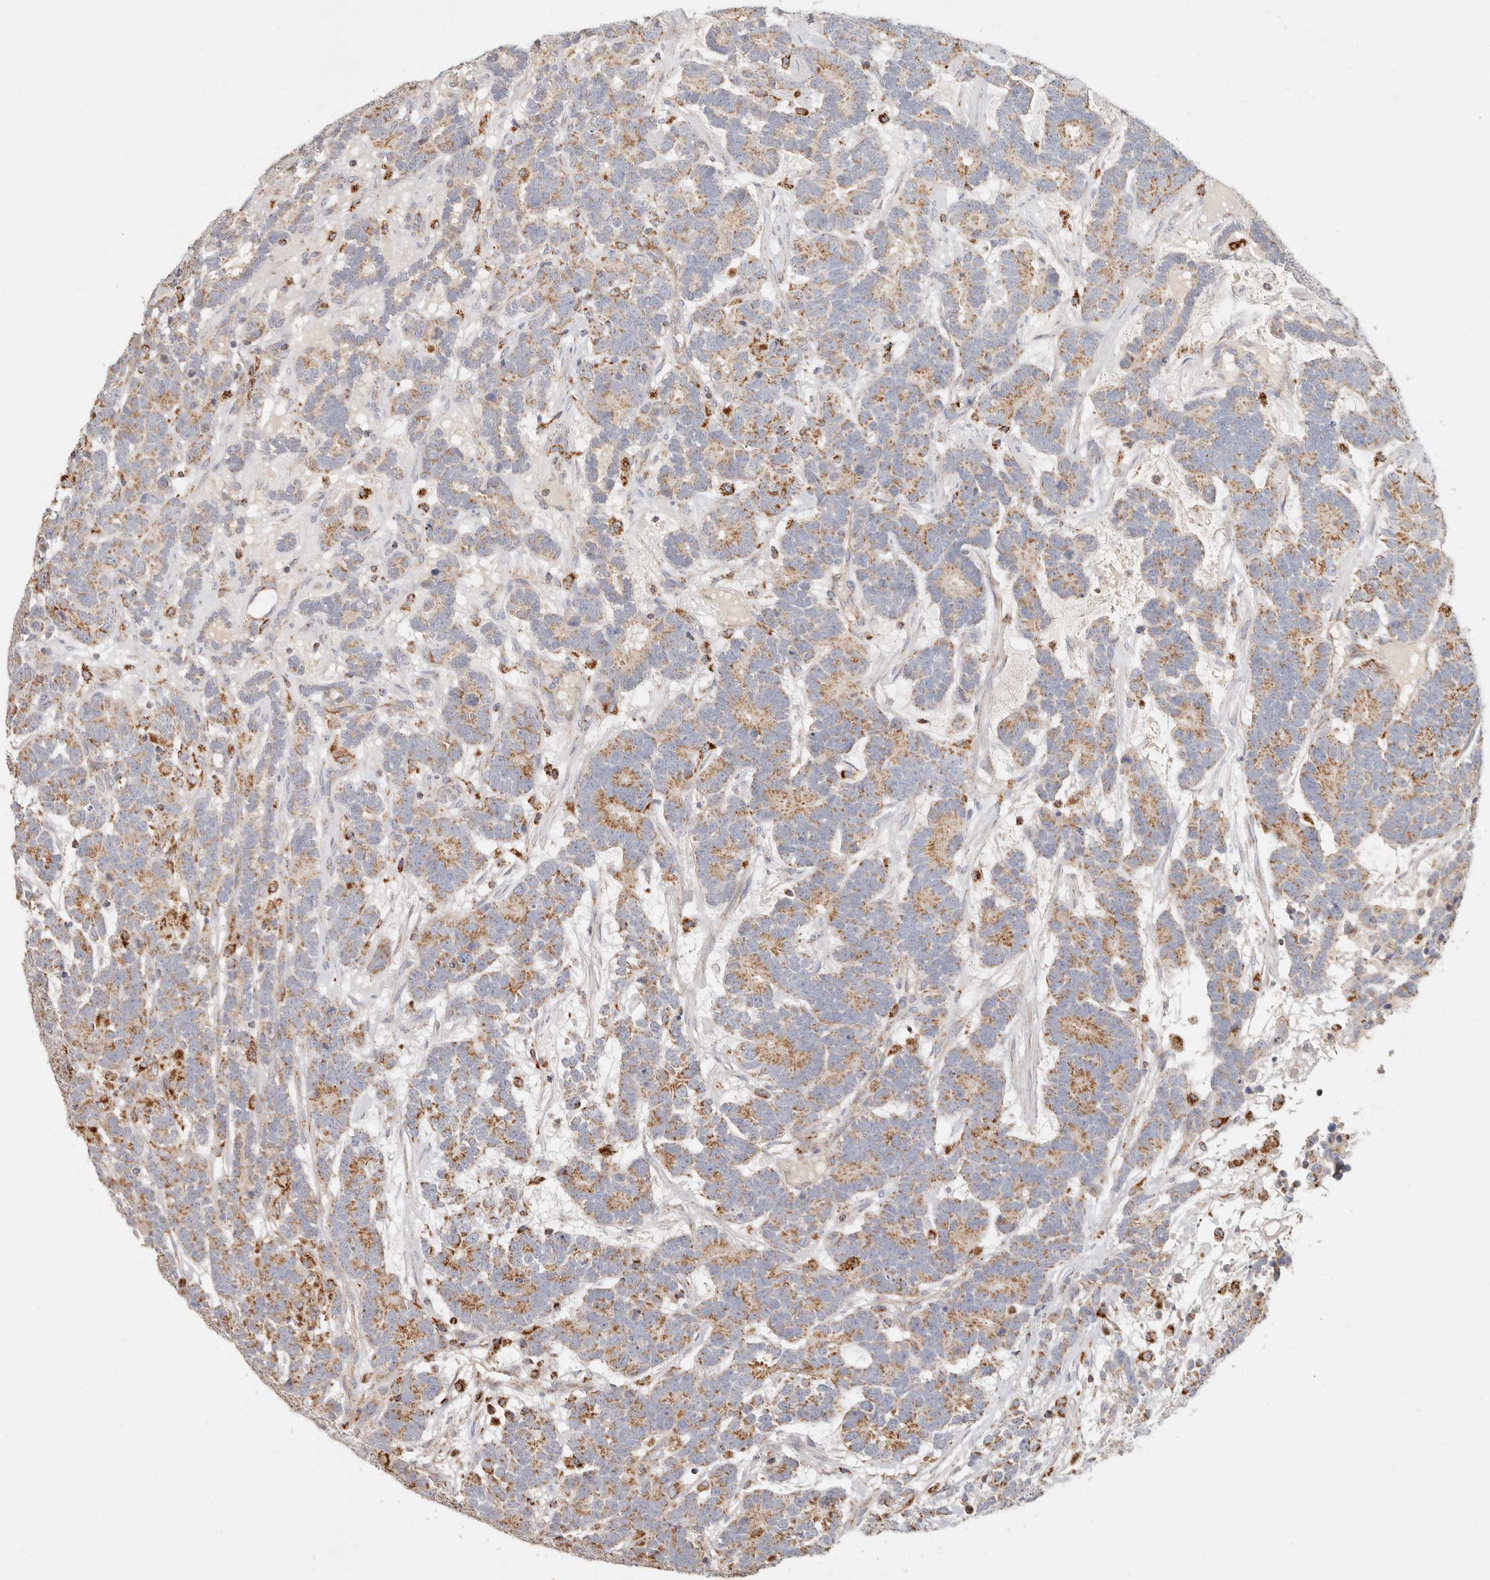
{"staining": {"intensity": "moderate", "quantity": "25%-75%", "location": "cytoplasmic/membranous"}, "tissue": "testis cancer", "cell_type": "Tumor cells", "image_type": "cancer", "snomed": [{"axis": "morphology", "description": "Carcinoma, Embryonal, NOS"}, {"axis": "topography", "description": "Testis"}], "caption": "DAB (3,3'-diaminobenzidine) immunohistochemical staining of human testis cancer (embryonal carcinoma) demonstrates moderate cytoplasmic/membranous protein staining in about 25%-75% of tumor cells.", "gene": "ARHGEF10L", "patient": {"sex": "male", "age": 26}}